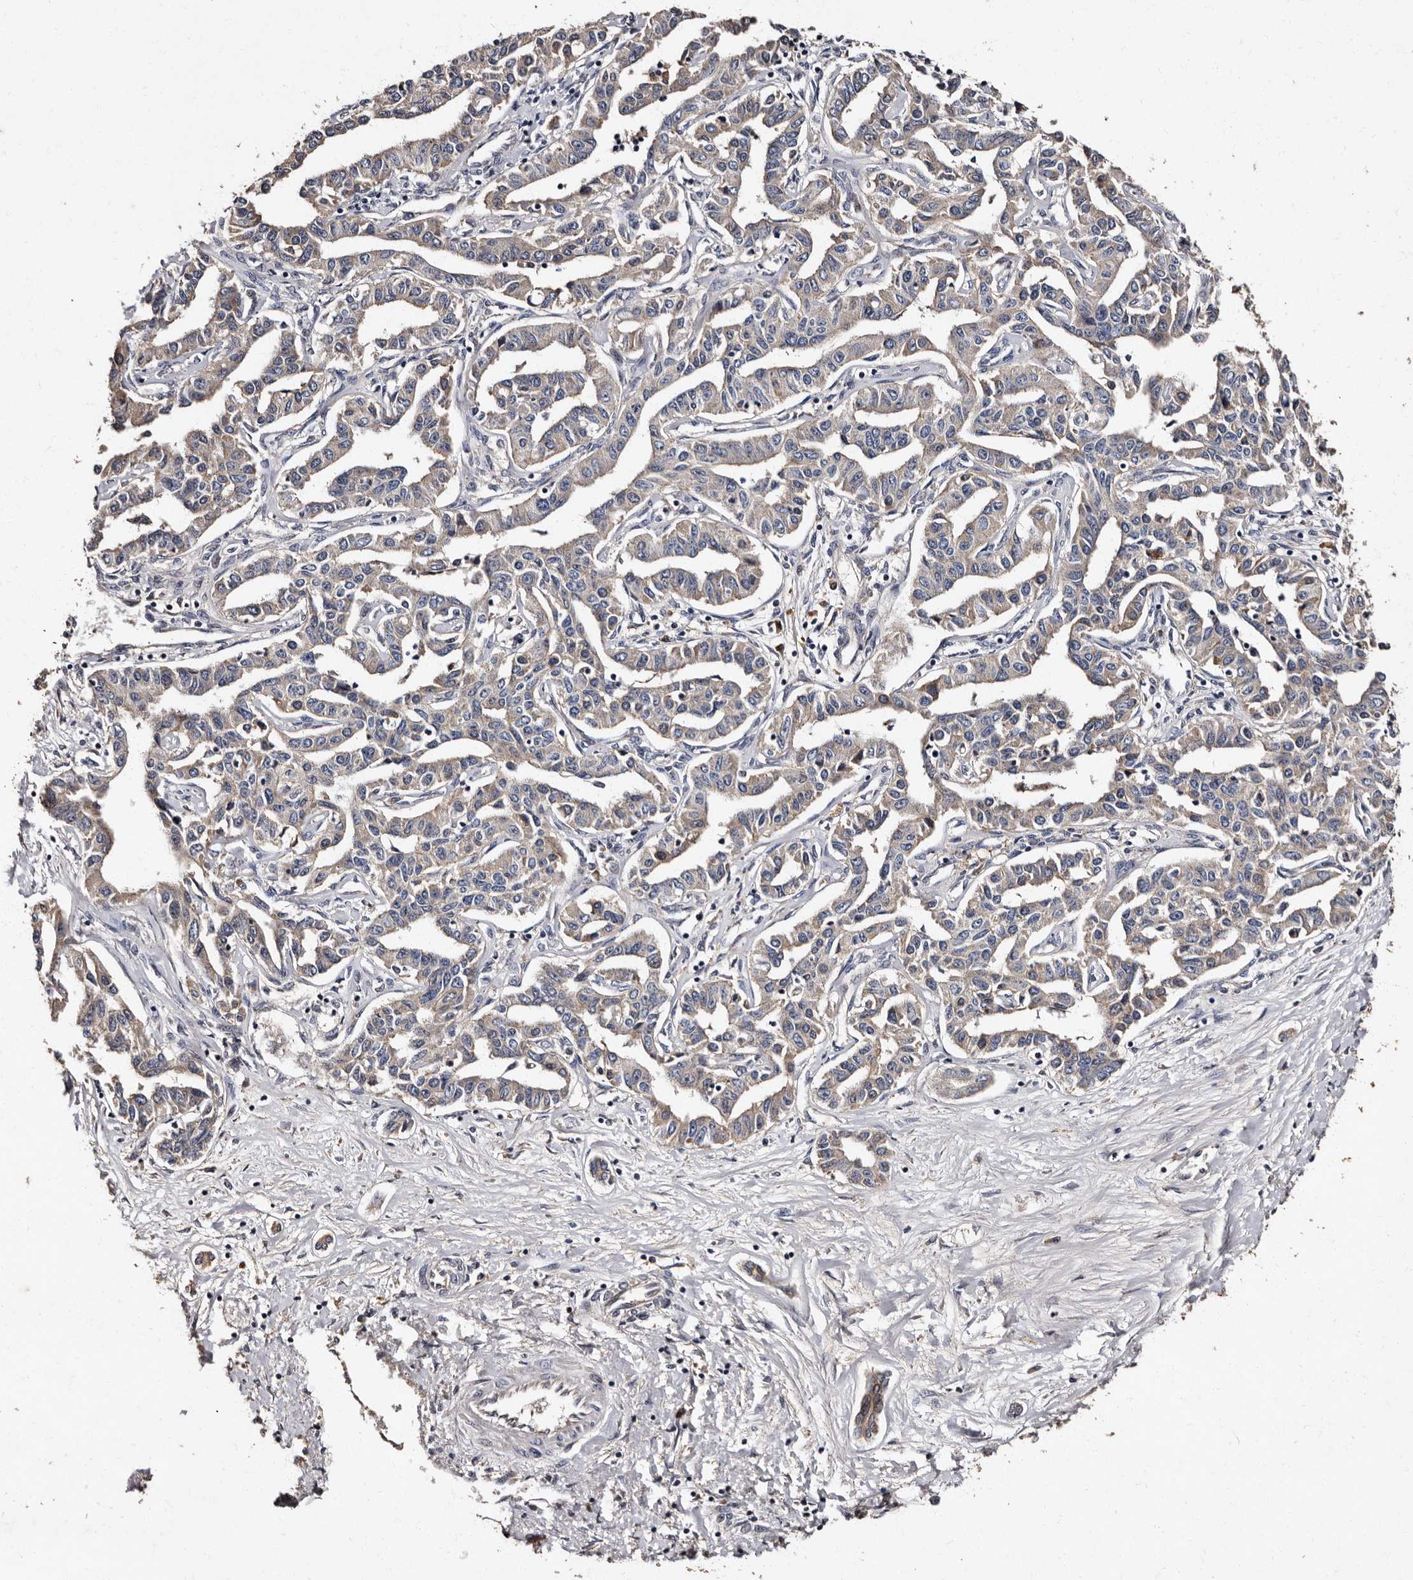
{"staining": {"intensity": "weak", "quantity": "<25%", "location": "cytoplasmic/membranous"}, "tissue": "liver cancer", "cell_type": "Tumor cells", "image_type": "cancer", "snomed": [{"axis": "morphology", "description": "Cholangiocarcinoma"}, {"axis": "topography", "description": "Liver"}], "caption": "Immunohistochemistry of human liver cholangiocarcinoma displays no positivity in tumor cells. (Immunohistochemistry, brightfield microscopy, high magnification).", "gene": "ADCK5", "patient": {"sex": "male", "age": 59}}